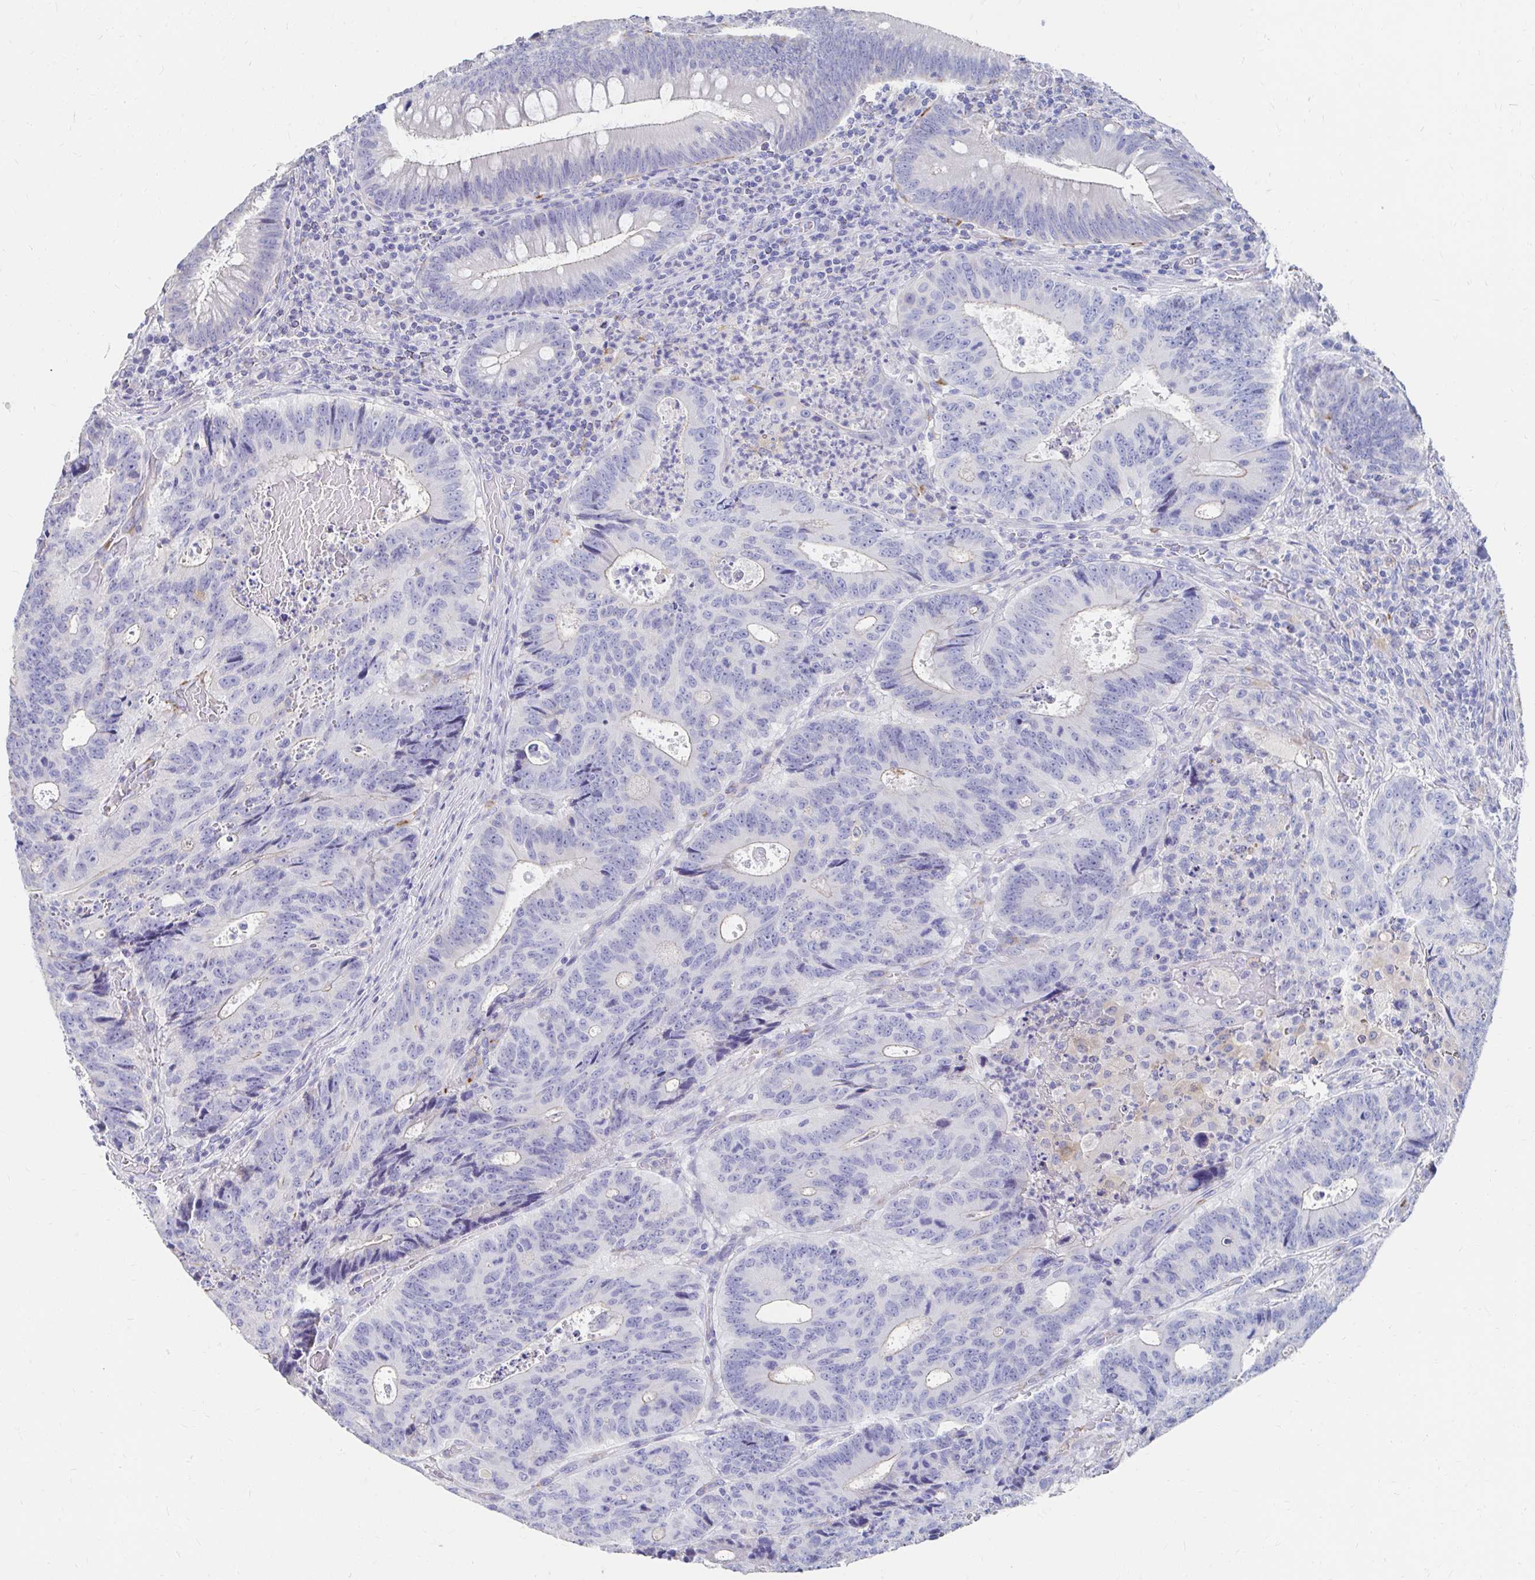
{"staining": {"intensity": "negative", "quantity": "none", "location": "none"}, "tissue": "colorectal cancer", "cell_type": "Tumor cells", "image_type": "cancer", "snomed": [{"axis": "morphology", "description": "Adenocarcinoma, NOS"}, {"axis": "topography", "description": "Colon"}], "caption": "Immunohistochemistry (IHC) photomicrograph of colorectal adenocarcinoma stained for a protein (brown), which reveals no positivity in tumor cells.", "gene": "LAMC3", "patient": {"sex": "male", "age": 62}}